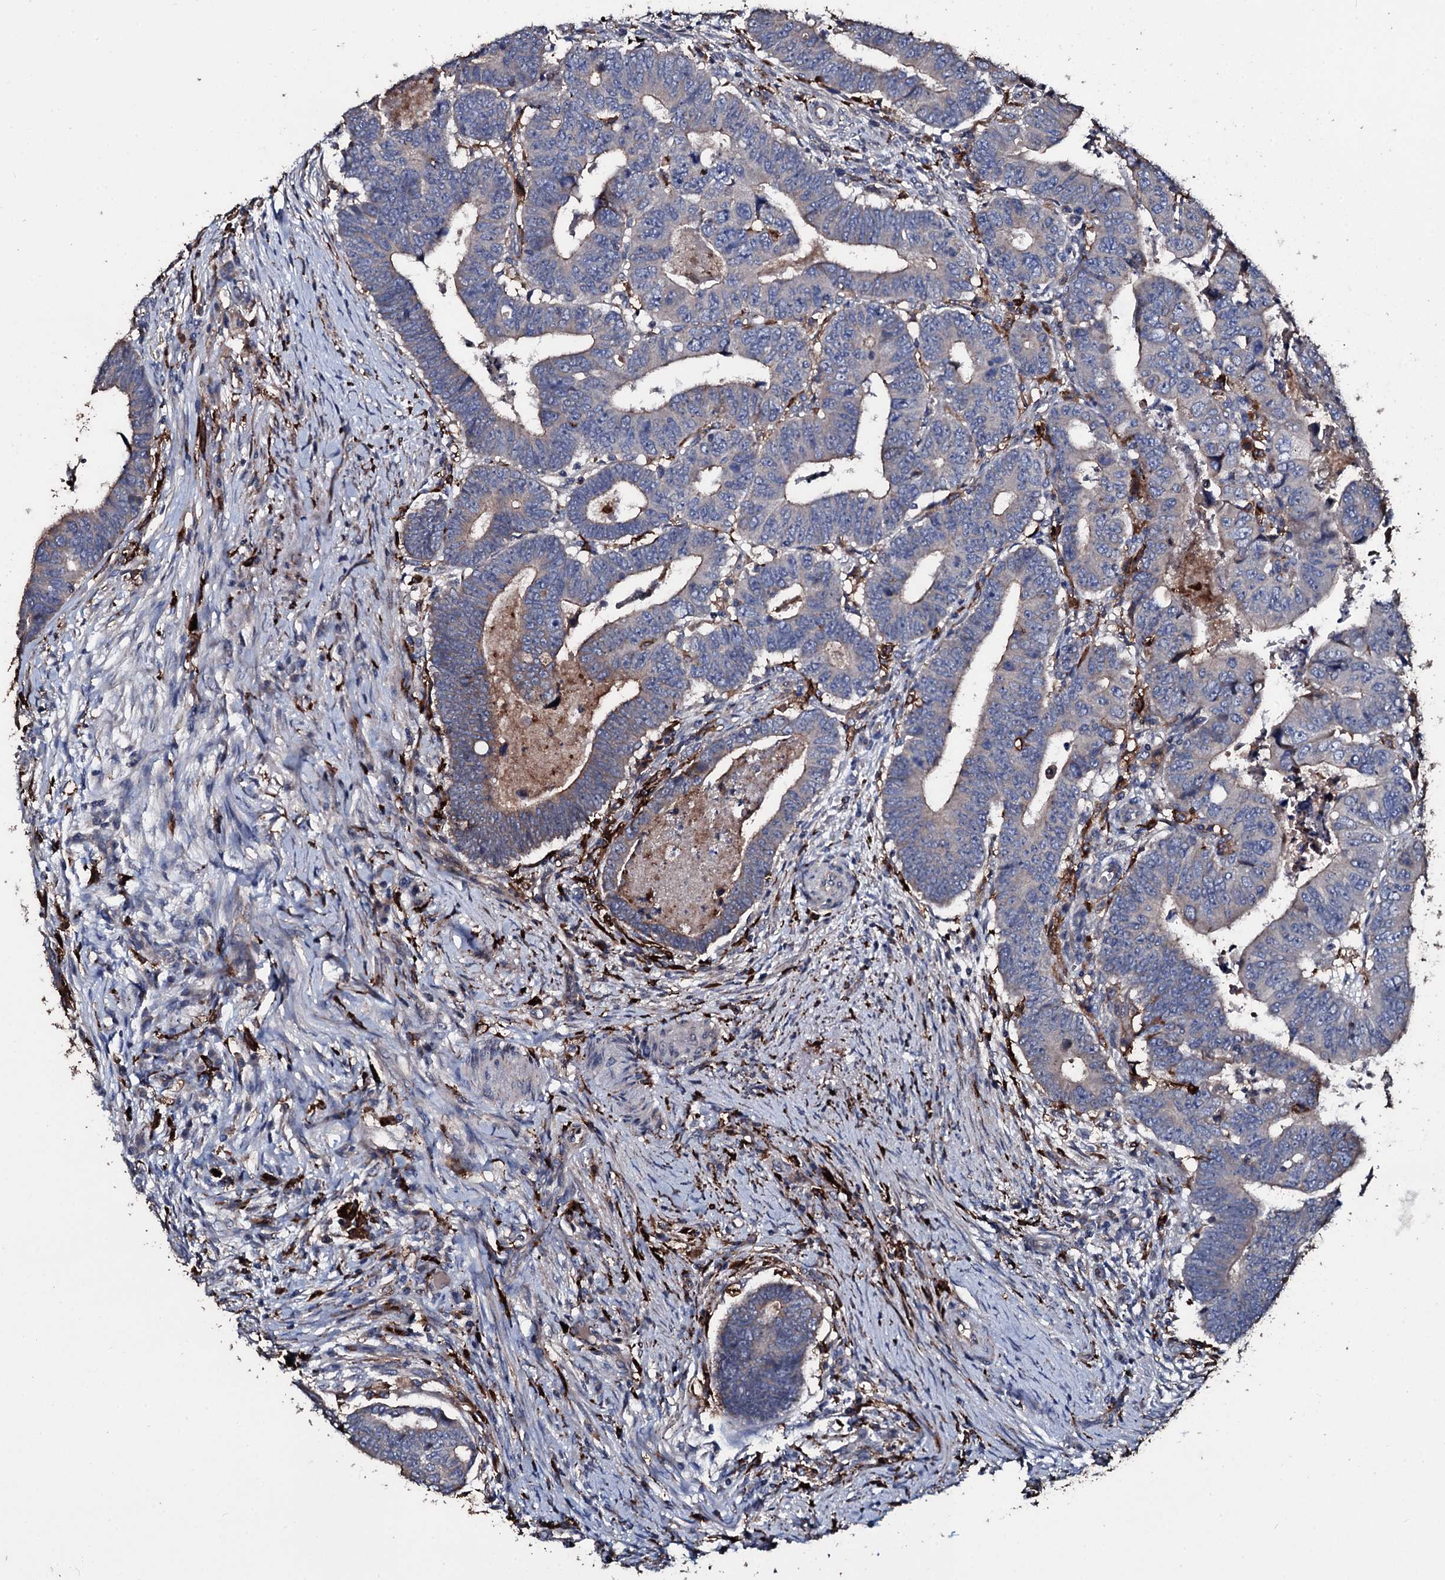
{"staining": {"intensity": "moderate", "quantity": "<25%", "location": "cytoplasmic/membranous"}, "tissue": "colorectal cancer", "cell_type": "Tumor cells", "image_type": "cancer", "snomed": [{"axis": "morphology", "description": "Normal tissue, NOS"}, {"axis": "morphology", "description": "Adenocarcinoma, NOS"}, {"axis": "topography", "description": "Rectum"}], "caption": "Protein expression analysis of adenocarcinoma (colorectal) displays moderate cytoplasmic/membranous expression in approximately <25% of tumor cells. The staining is performed using DAB (3,3'-diaminobenzidine) brown chromogen to label protein expression. The nuclei are counter-stained blue using hematoxylin.", "gene": "TPGS2", "patient": {"sex": "female", "age": 65}}